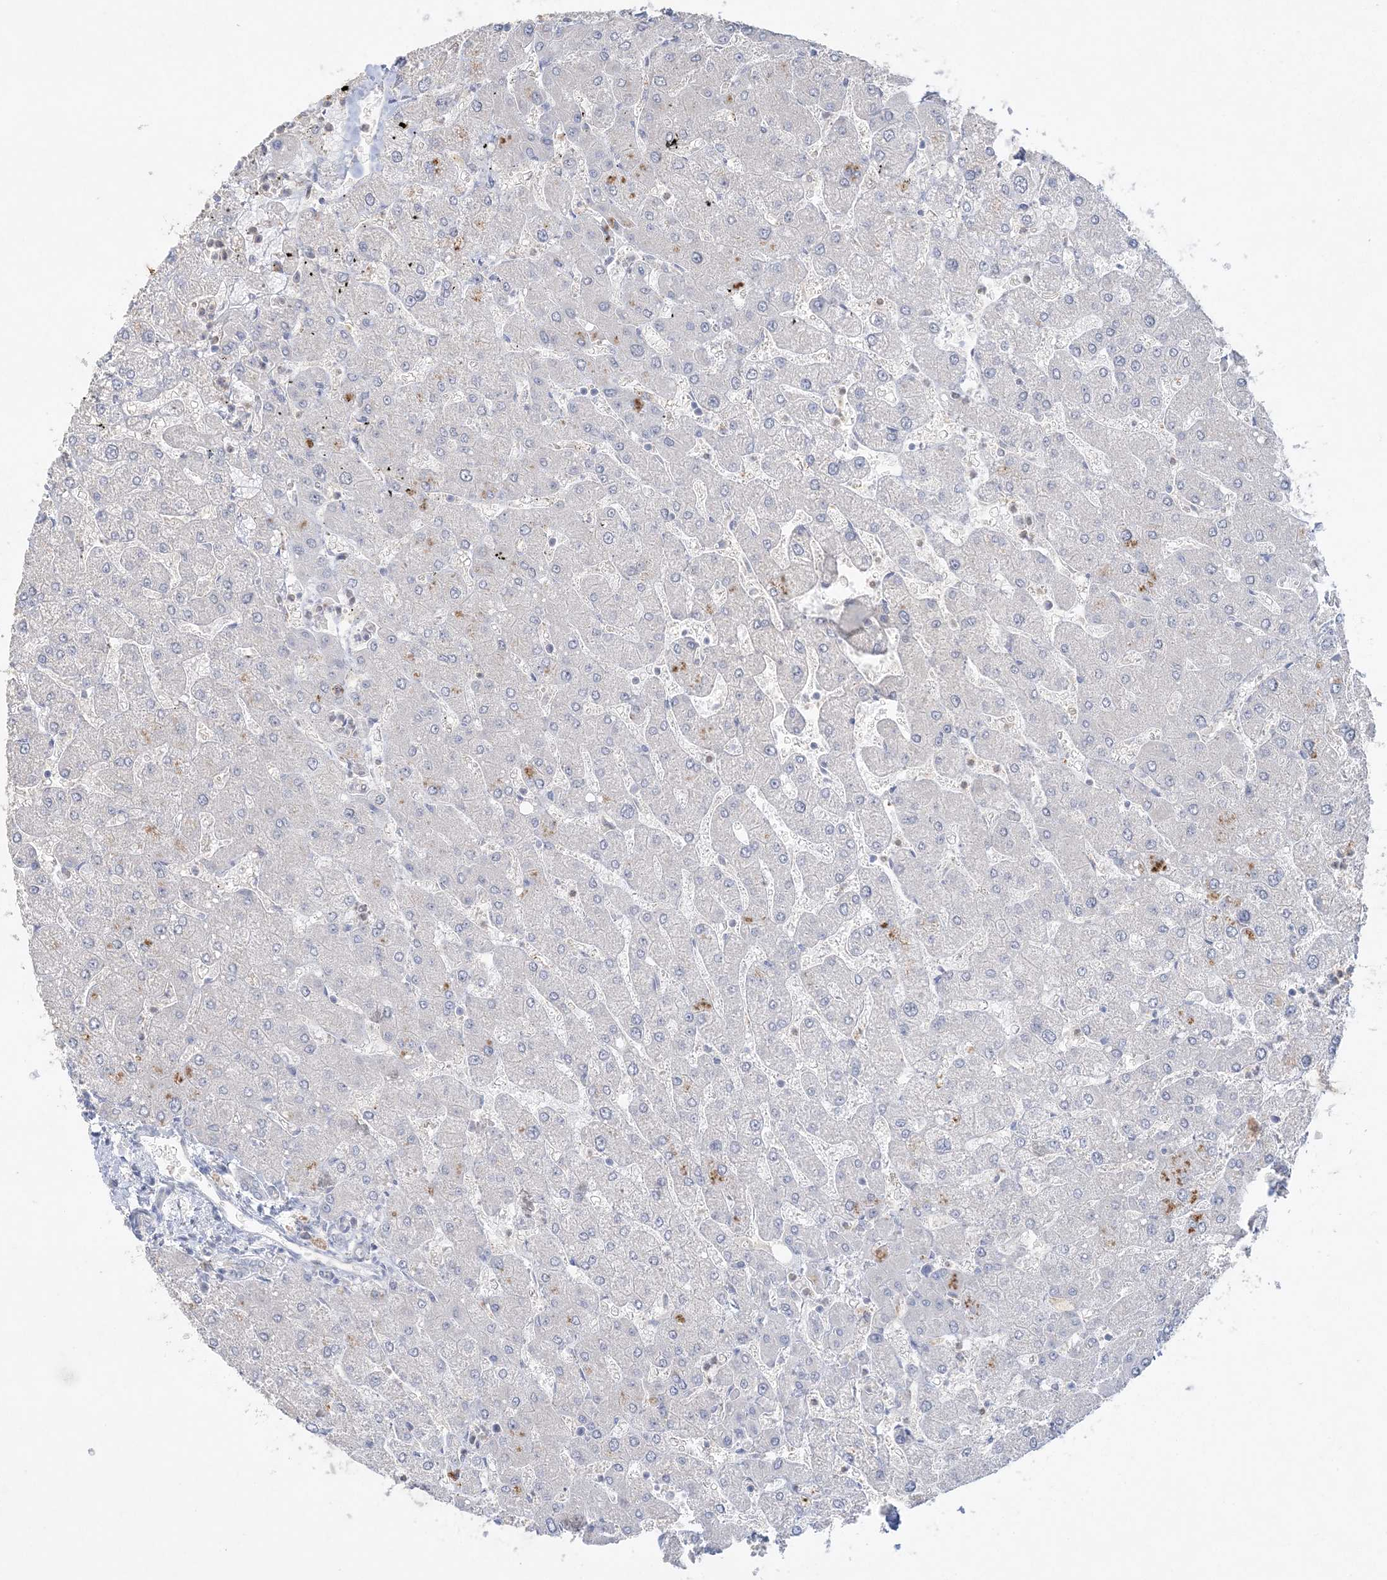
{"staining": {"intensity": "negative", "quantity": "none", "location": "none"}, "tissue": "liver", "cell_type": "Cholangiocytes", "image_type": "normal", "snomed": [{"axis": "morphology", "description": "Normal tissue, NOS"}, {"axis": "topography", "description": "Liver"}], "caption": "An IHC histopathology image of benign liver is shown. There is no staining in cholangiocytes of liver.", "gene": "SH3BP4", "patient": {"sex": "male", "age": 55}}